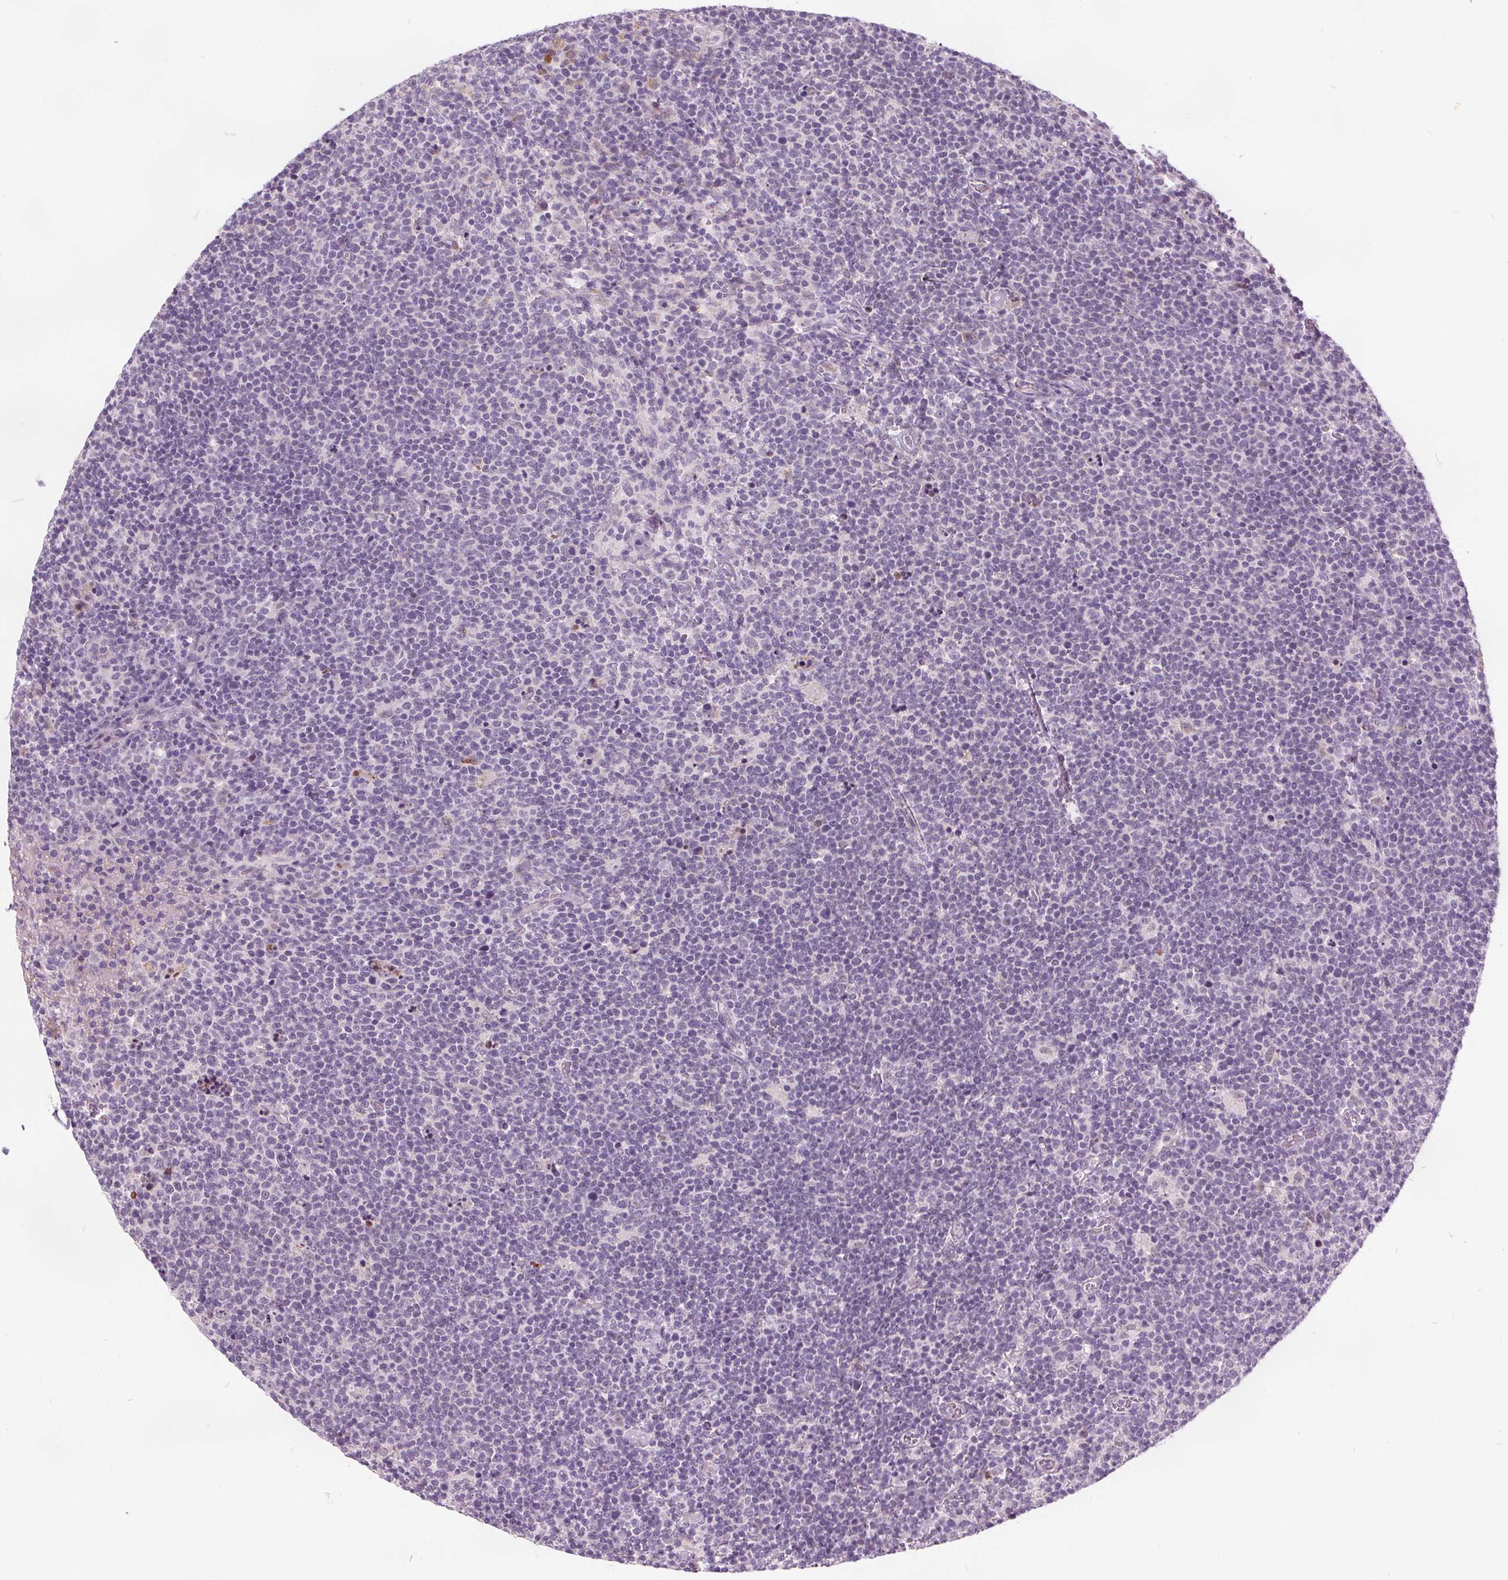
{"staining": {"intensity": "negative", "quantity": "none", "location": "none"}, "tissue": "lymphoma", "cell_type": "Tumor cells", "image_type": "cancer", "snomed": [{"axis": "morphology", "description": "Malignant lymphoma, non-Hodgkin's type, High grade"}, {"axis": "topography", "description": "Lymph node"}], "caption": "A high-resolution photomicrograph shows immunohistochemistry (IHC) staining of lymphoma, which displays no significant expression in tumor cells.", "gene": "ACOX2", "patient": {"sex": "male", "age": 61}}